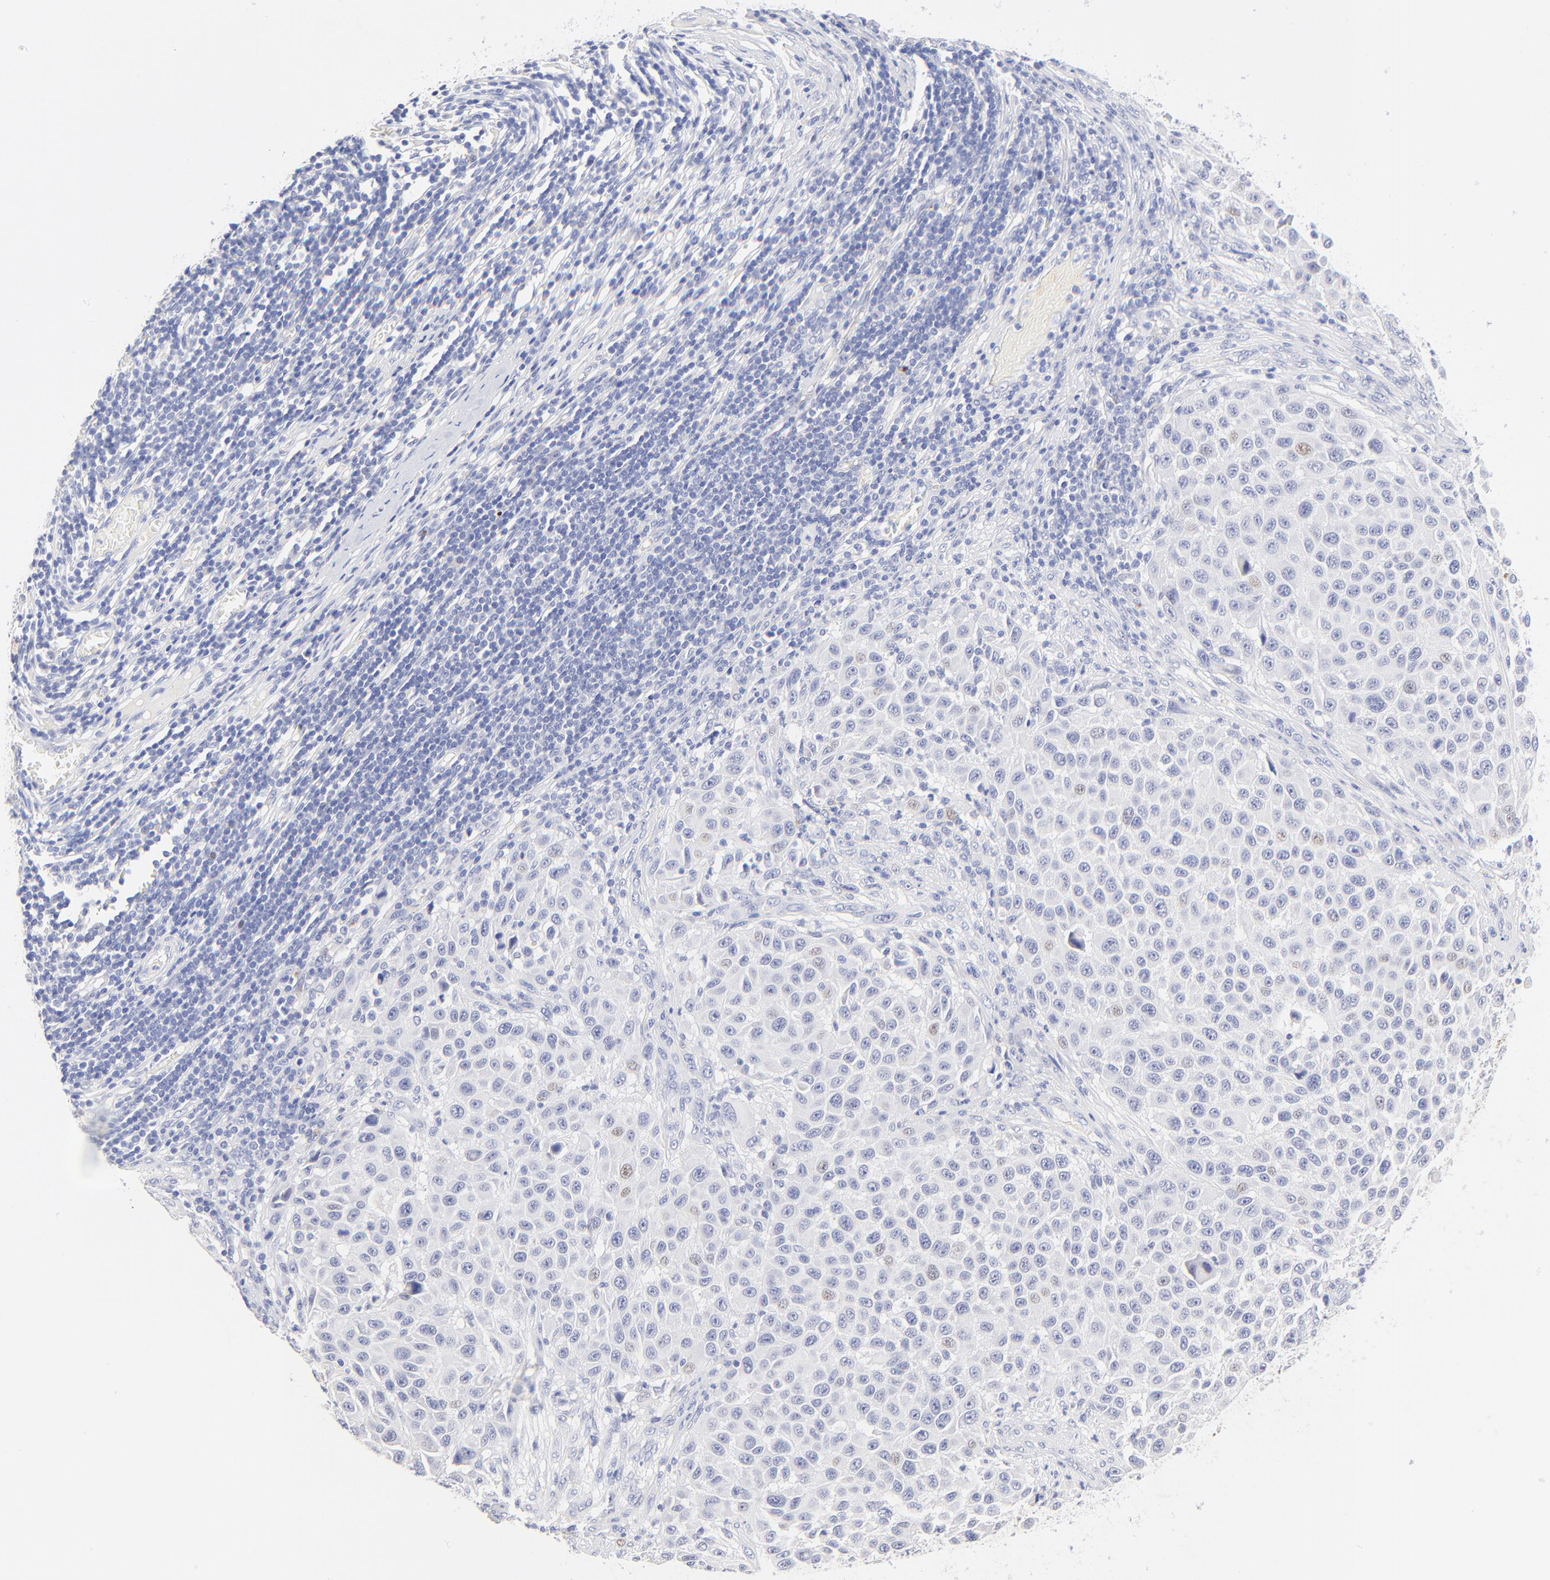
{"staining": {"intensity": "negative", "quantity": "none", "location": "none"}, "tissue": "melanoma", "cell_type": "Tumor cells", "image_type": "cancer", "snomed": [{"axis": "morphology", "description": "Malignant melanoma, Metastatic site"}, {"axis": "topography", "description": "Lymph node"}], "caption": "Melanoma was stained to show a protein in brown. There is no significant expression in tumor cells. (Brightfield microscopy of DAB immunohistochemistry (IHC) at high magnification).", "gene": "SULT4A1", "patient": {"sex": "male", "age": 61}}